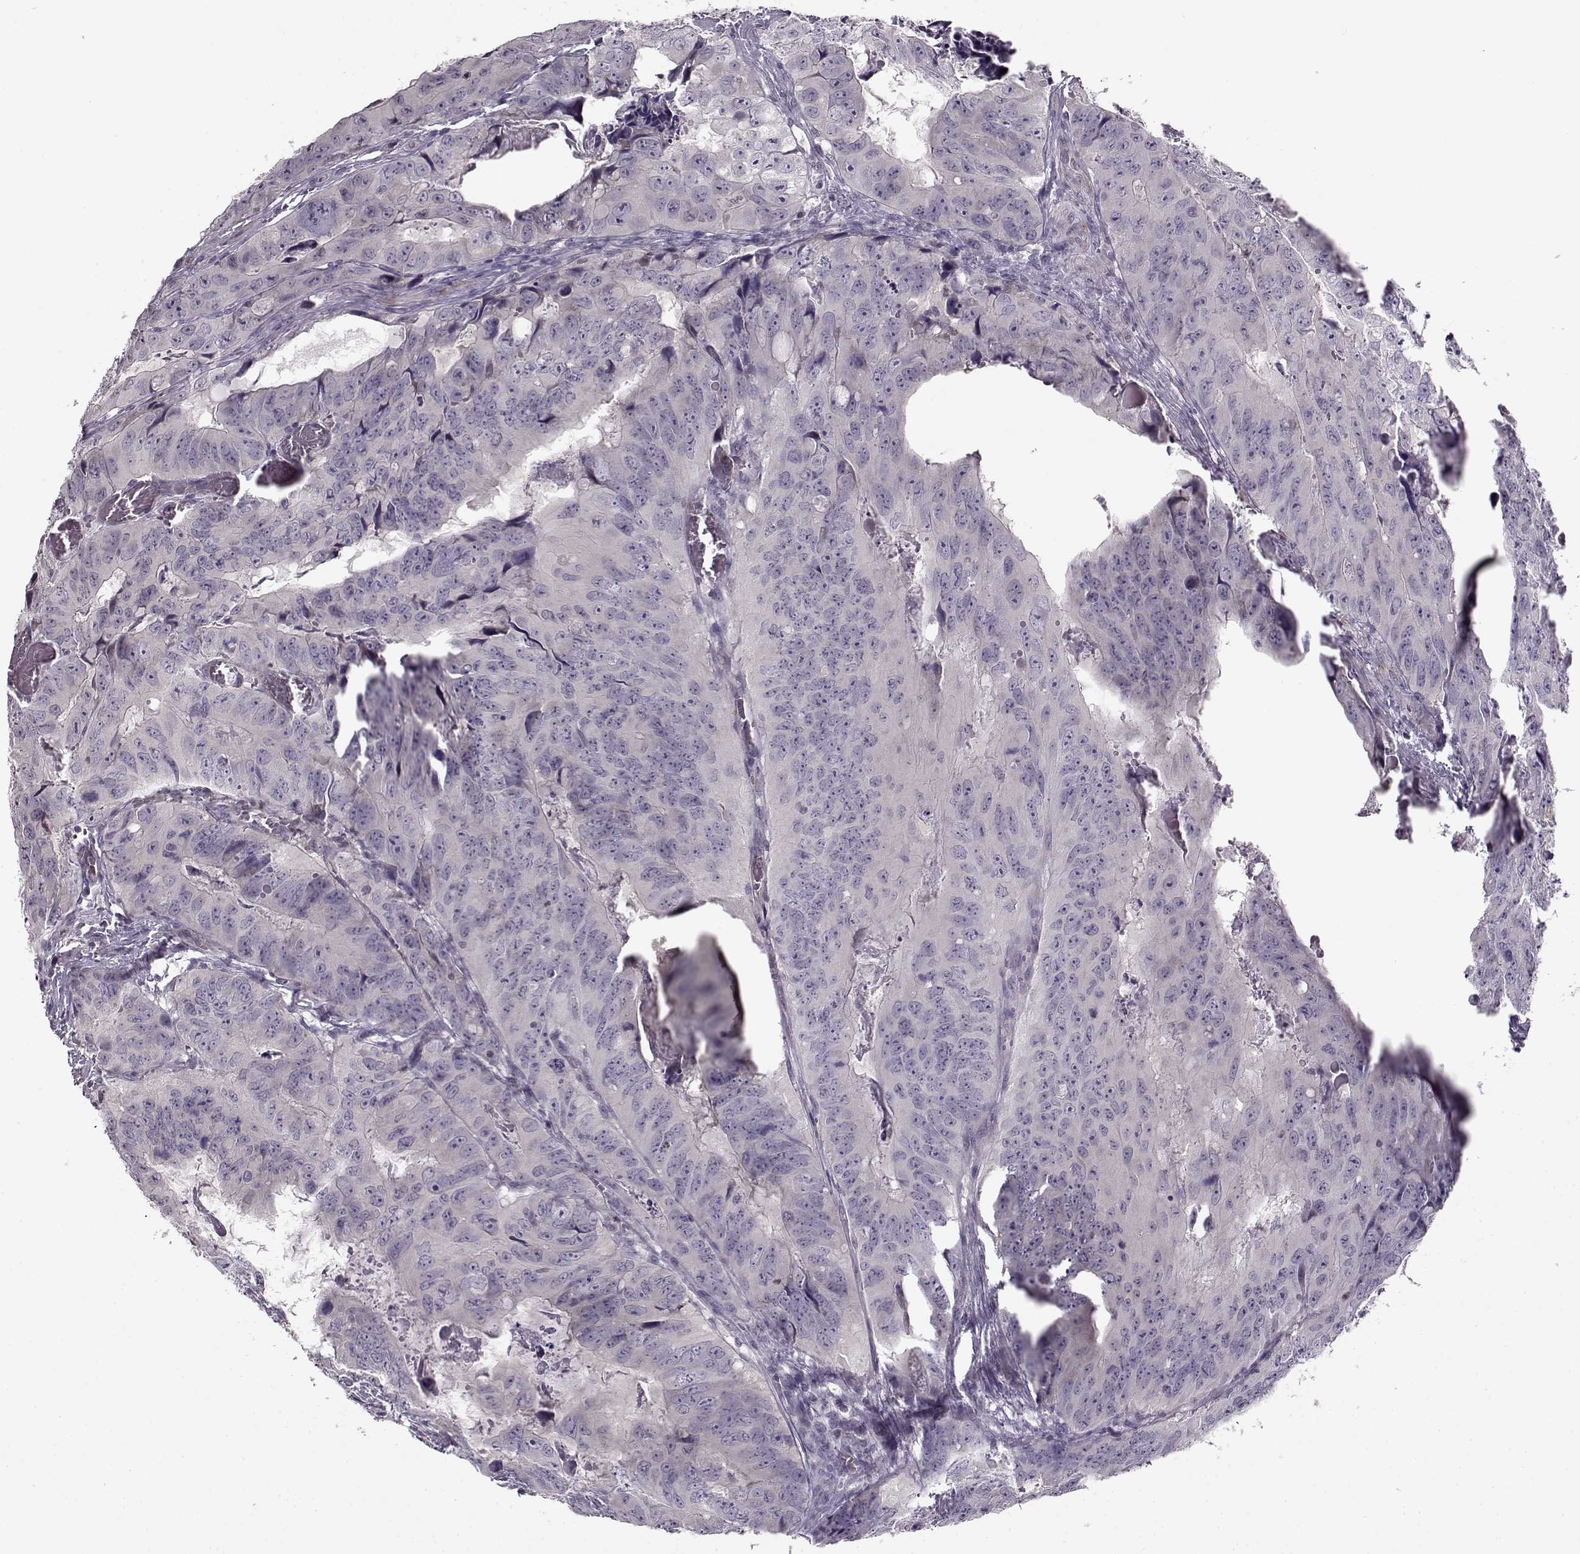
{"staining": {"intensity": "negative", "quantity": "none", "location": "none"}, "tissue": "colorectal cancer", "cell_type": "Tumor cells", "image_type": "cancer", "snomed": [{"axis": "morphology", "description": "Adenocarcinoma, NOS"}, {"axis": "topography", "description": "Colon"}], "caption": "This micrograph is of colorectal adenocarcinoma stained with immunohistochemistry to label a protein in brown with the nuclei are counter-stained blue. There is no expression in tumor cells.", "gene": "RP1L1", "patient": {"sex": "male", "age": 79}}